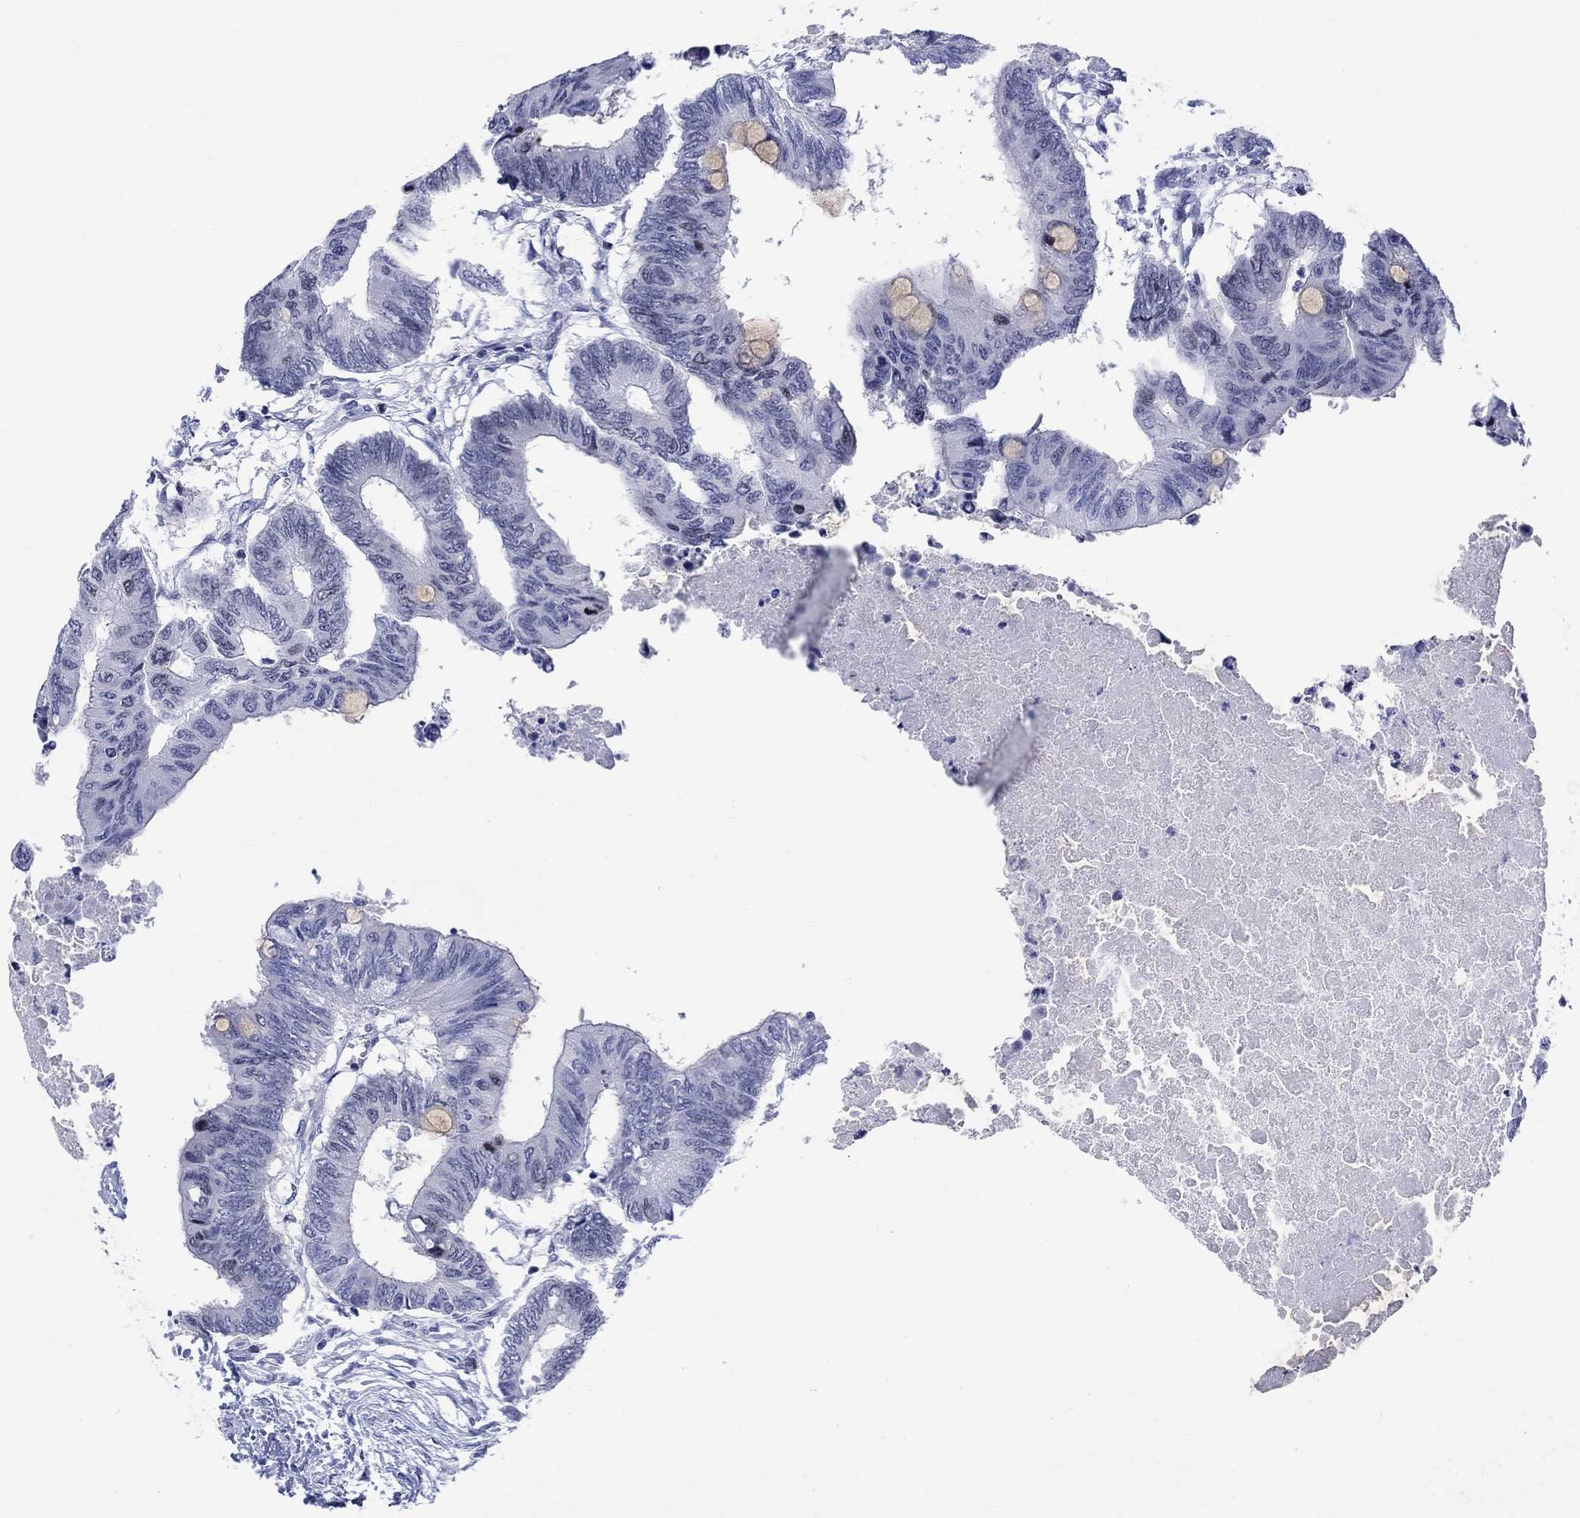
{"staining": {"intensity": "negative", "quantity": "none", "location": "none"}, "tissue": "colorectal cancer", "cell_type": "Tumor cells", "image_type": "cancer", "snomed": [{"axis": "morphology", "description": "Normal tissue, NOS"}, {"axis": "morphology", "description": "Adenocarcinoma, NOS"}, {"axis": "topography", "description": "Rectum"}, {"axis": "topography", "description": "Peripheral nerve tissue"}], "caption": "Immunohistochemistry (IHC) image of neoplastic tissue: human colorectal cancer (adenocarcinoma) stained with DAB (3,3'-diaminobenzidine) demonstrates no significant protein expression in tumor cells.", "gene": "CDCA2", "patient": {"sex": "male", "age": 92}}